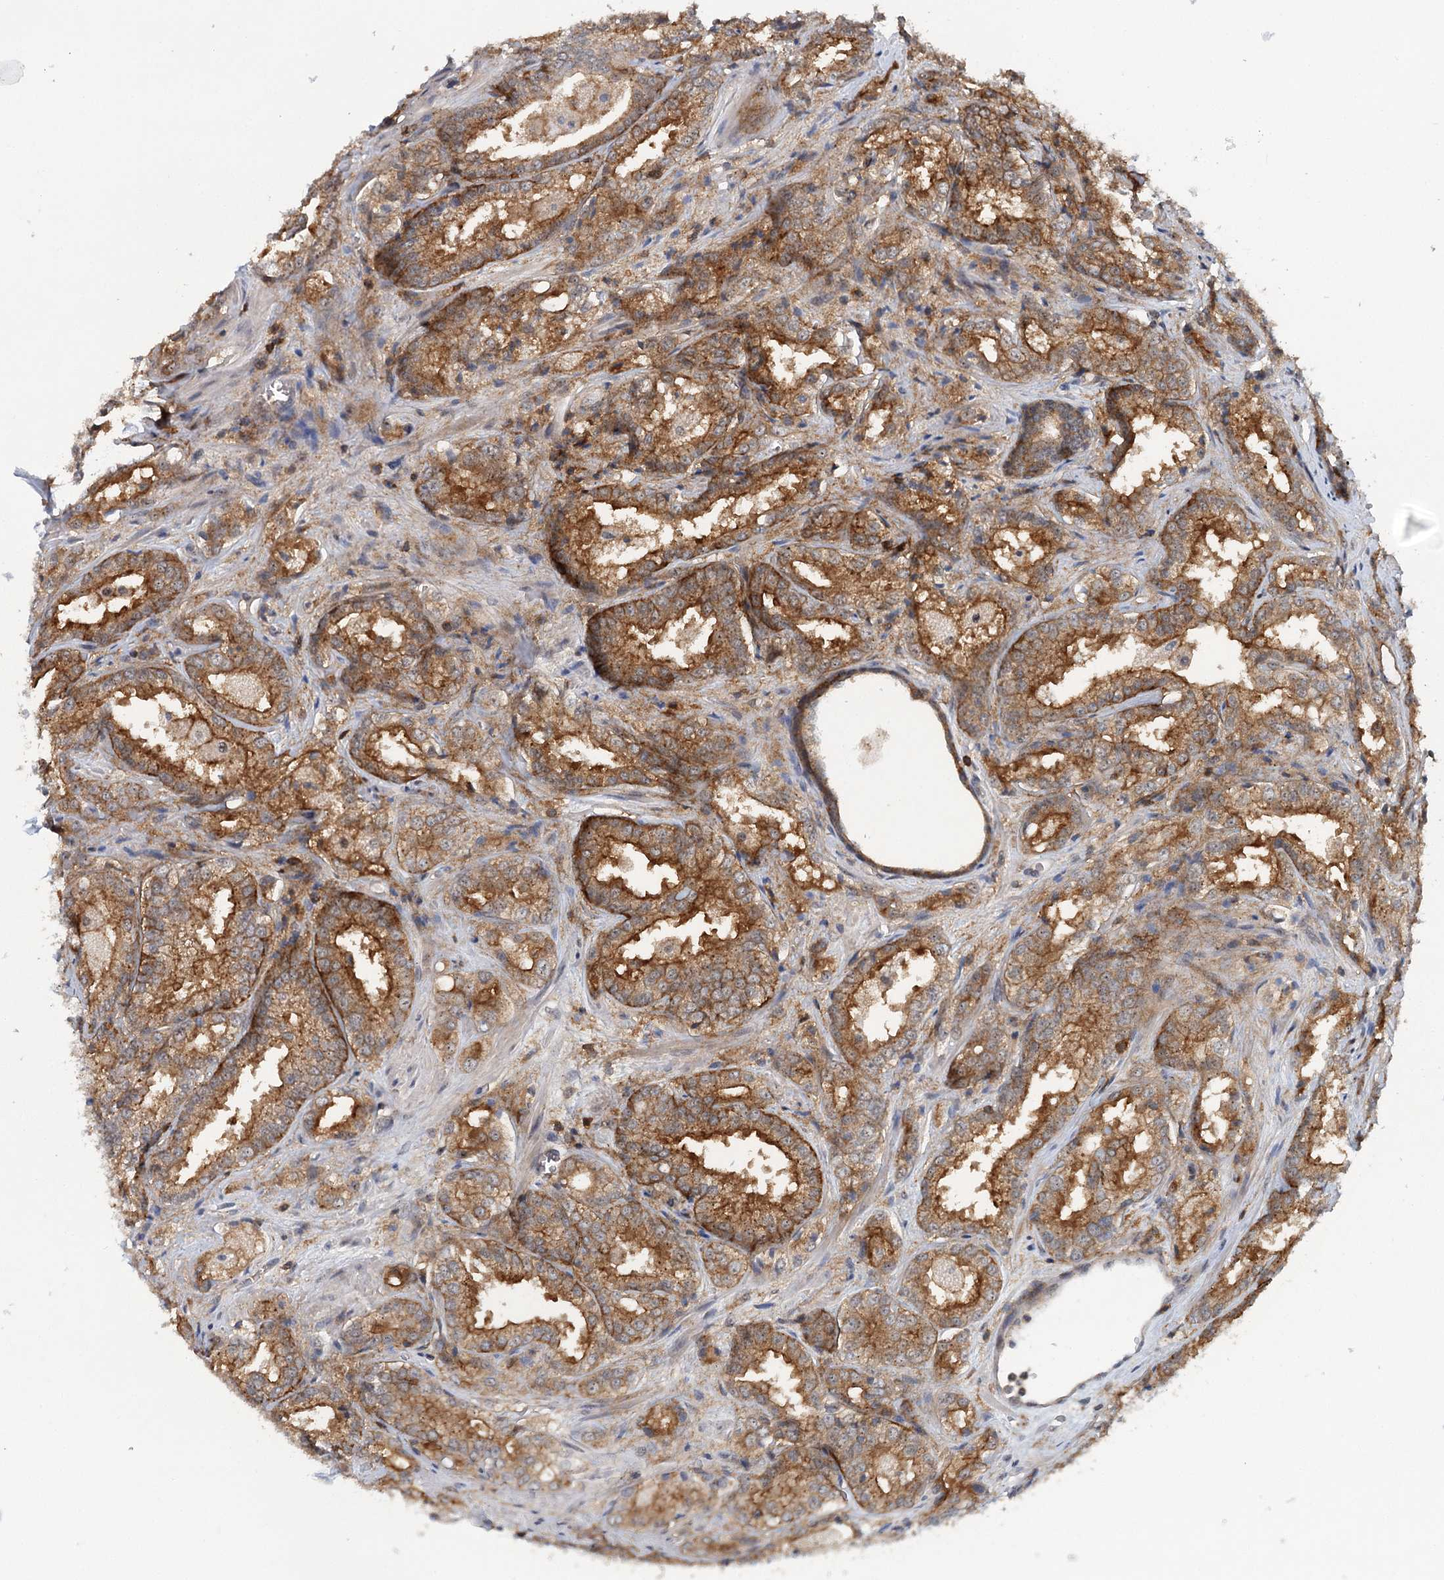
{"staining": {"intensity": "moderate", "quantity": ">75%", "location": "cytoplasmic/membranous"}, "tissue": "prostate cancer", "cell_type": "Tumor cells", "image_type": "cancer", "snomed": [{"axis": "morphology", "description": "Adenocarcinoma, Low grade"}, {"axis": "topography", "description": "Prostate"}], "caption": "Protein analysis of prostate cancer (adenocarcinoma (low-grade)) tissue shows moderate cytoplasmic/membranous positivity in approximately >75% of tumor cells. (DAB IHC with brightfield microscopy, high magnification).", "gene": "CDC42SE2", "patient": {"sex": "male", "age": 47}}